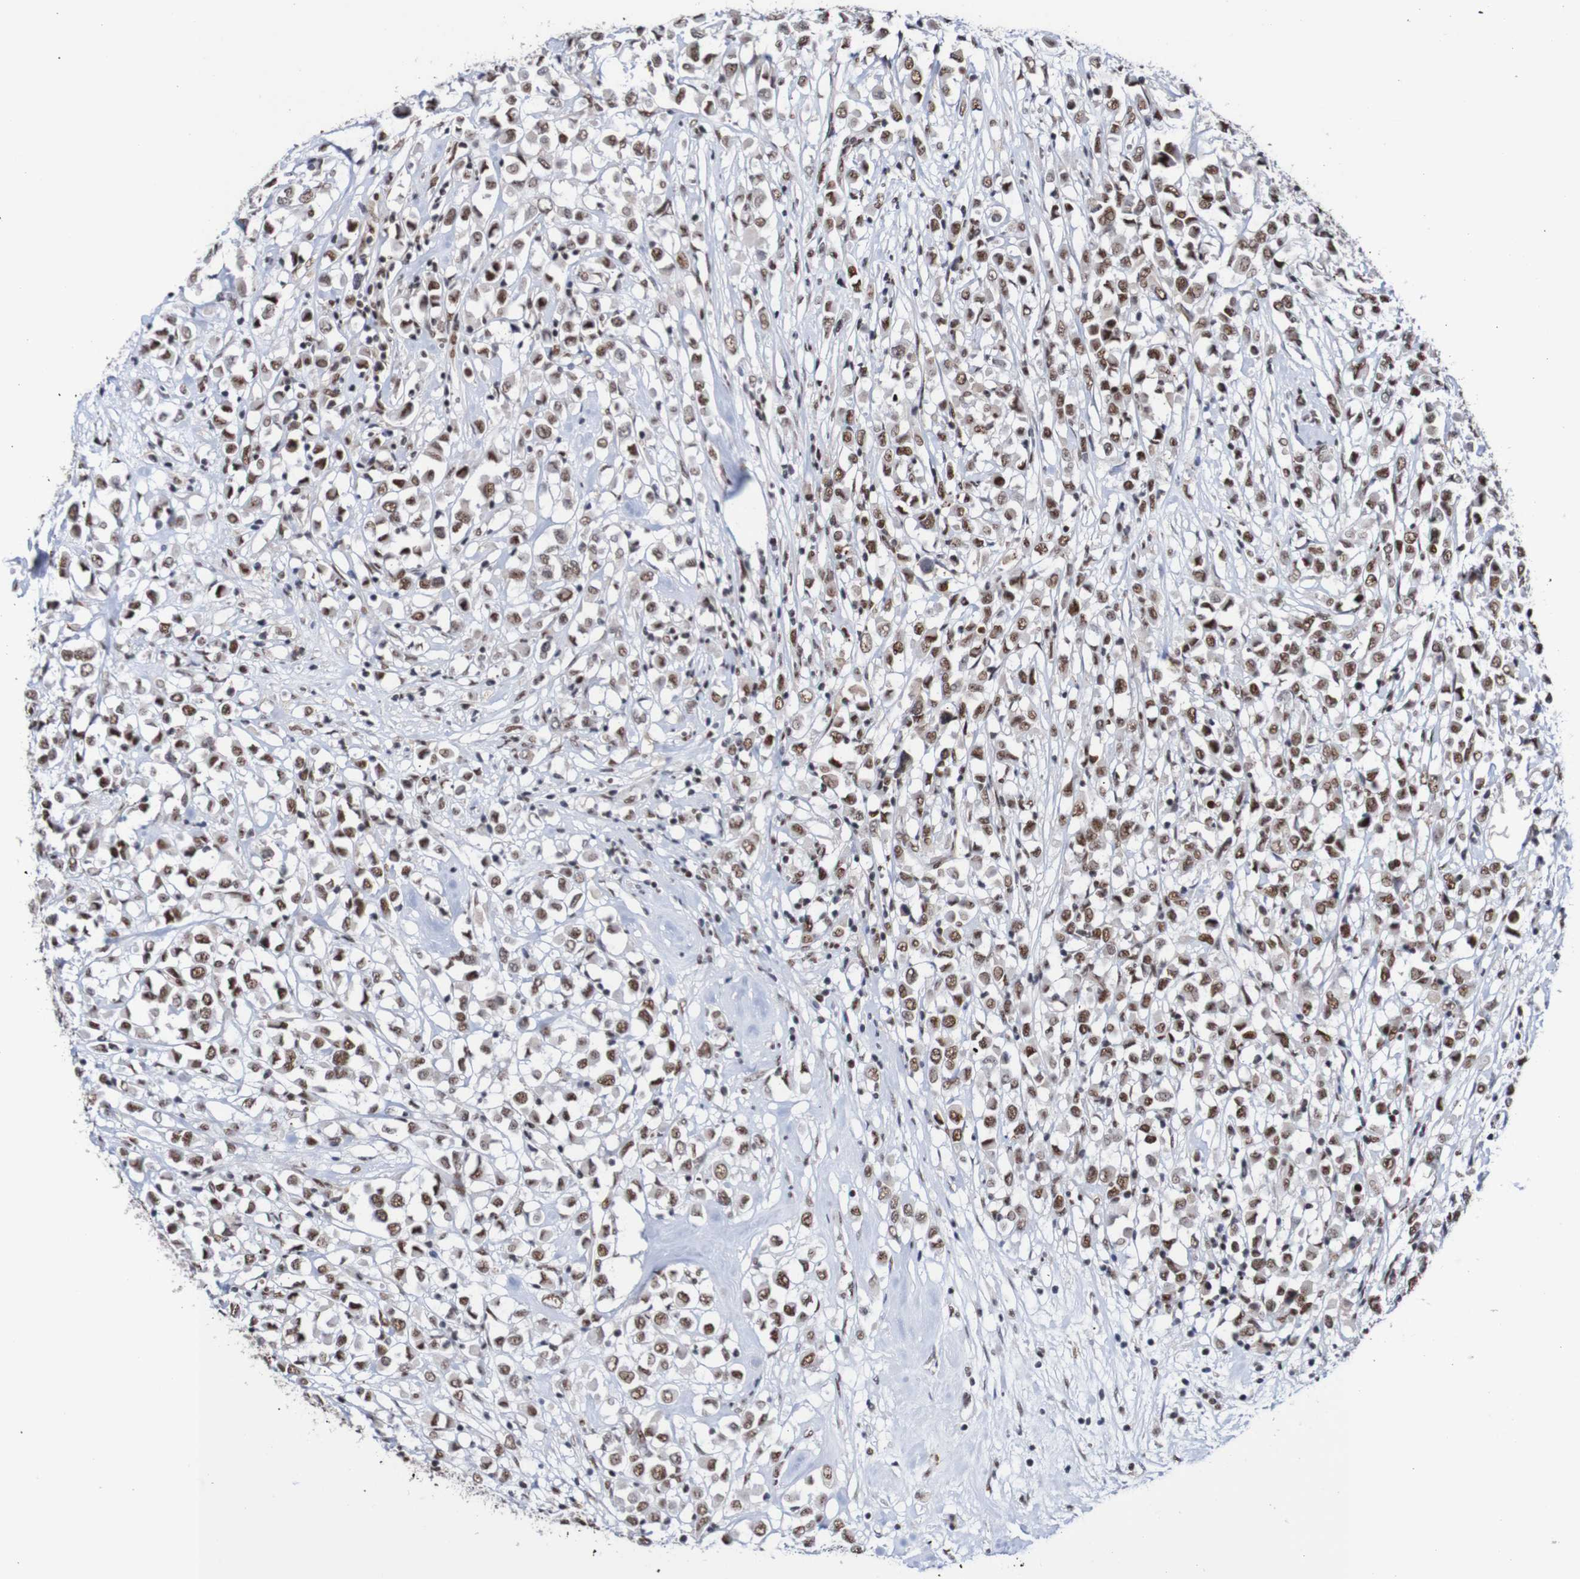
{"staining": {"intensity": "strong", "quantity": ">75%", "location": "nuclear"}, "tissue": "breast cancer", "cell_type": "Tumor cells", "image_type": "cancer", "snomed": [{"axis": "morphology", "description": "Duct carcinoma"}, {"axis": "topography", "description": "Breast"}], "caption": "IHC of breast cancer reveals high levels of strong nuclear expression in approximately >75% of tumor cells.", "gene": "CDC5L", "patient": {"sex": "female", "age": 61}}